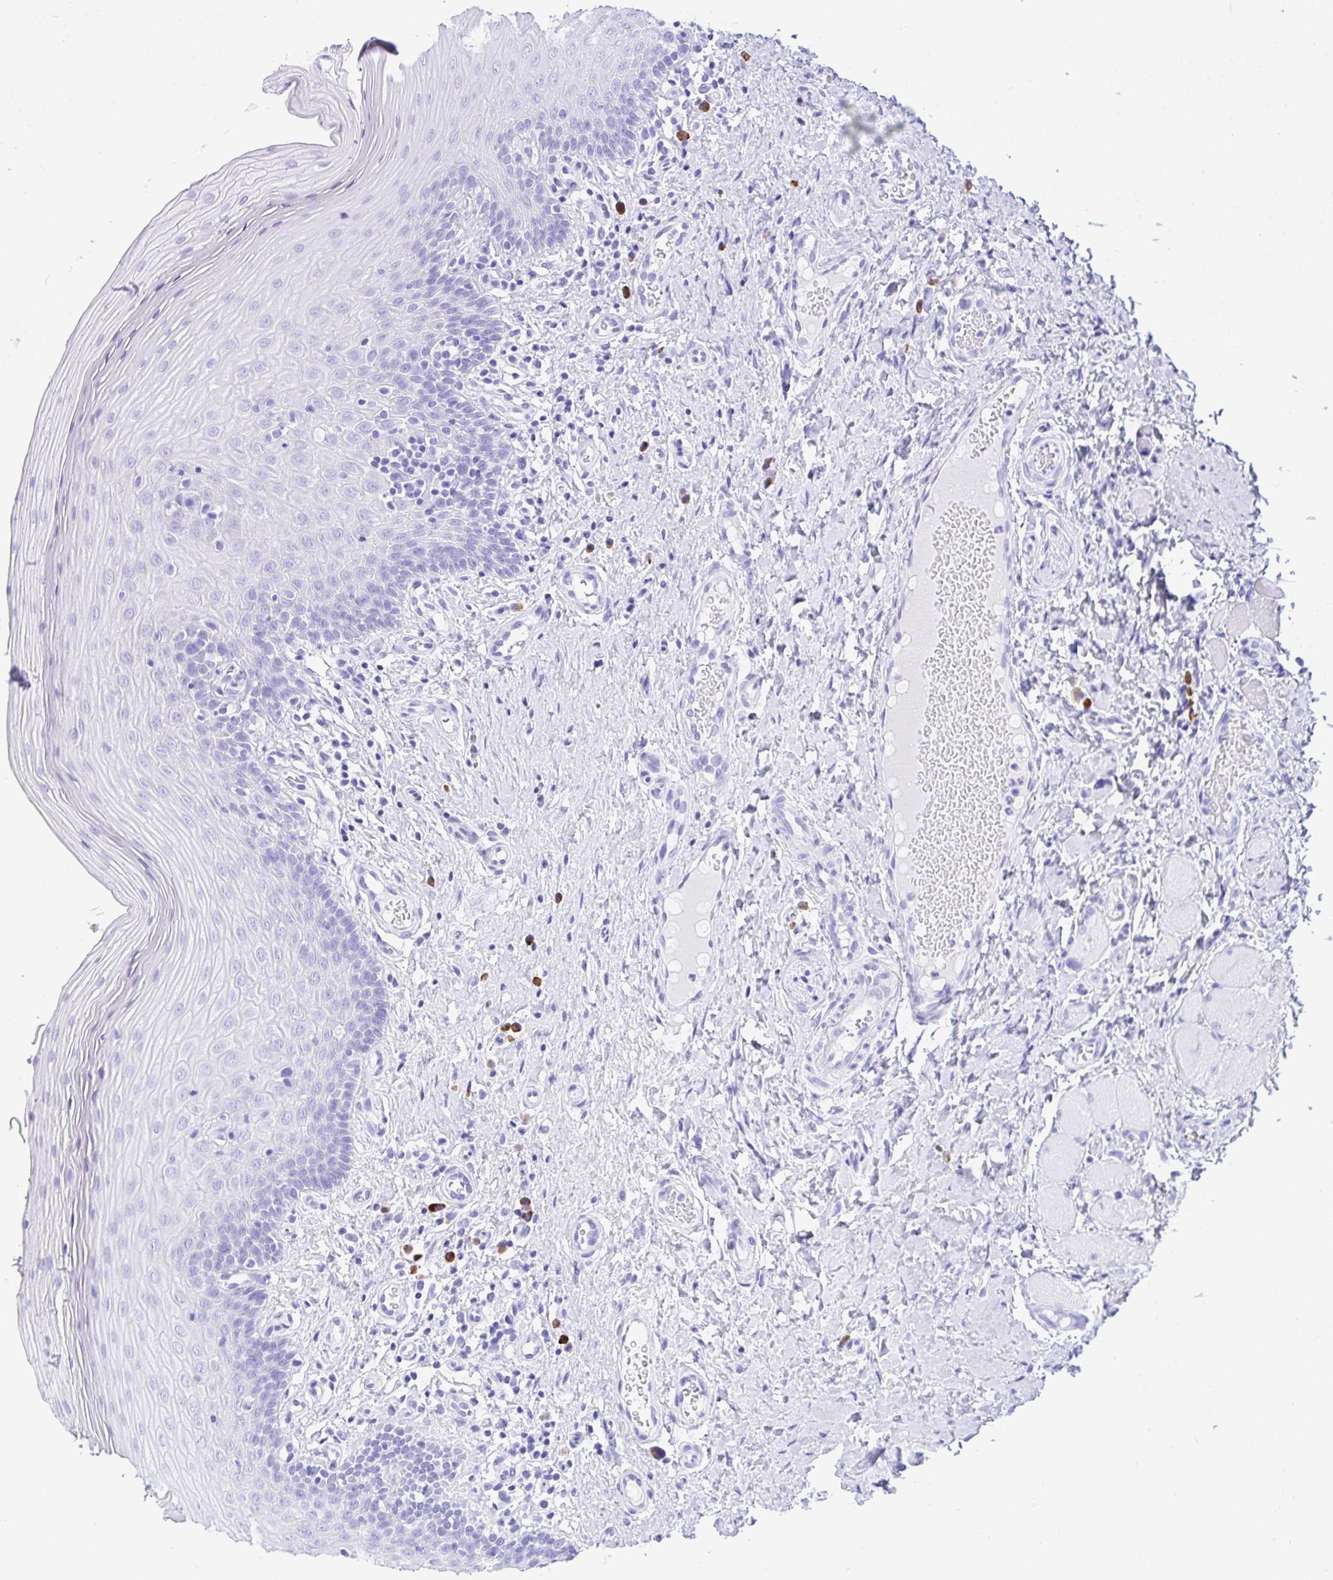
{"staining": {"intensity": "negative", "quantity": "none", "location": "none"}, "tissue": "oral mucosa", "cell_type": "Squamous epithelial cells", "image_type": "normal", "snomed": [{"axis": "morphology", "description": "Normal tissue, NOS"}, {"axis": "topography", "description": "Oral tissue"}, {"axis": "topography", "description": "Tounge, NOS"}], "caption": "This is an immunohistochemistry (IHC) photomicrograph of benign human oral mucosa. There is no staining in squamous epithelial cells.", "gene": "BEST4", "patient": {"sex": "female", "age": 58}}